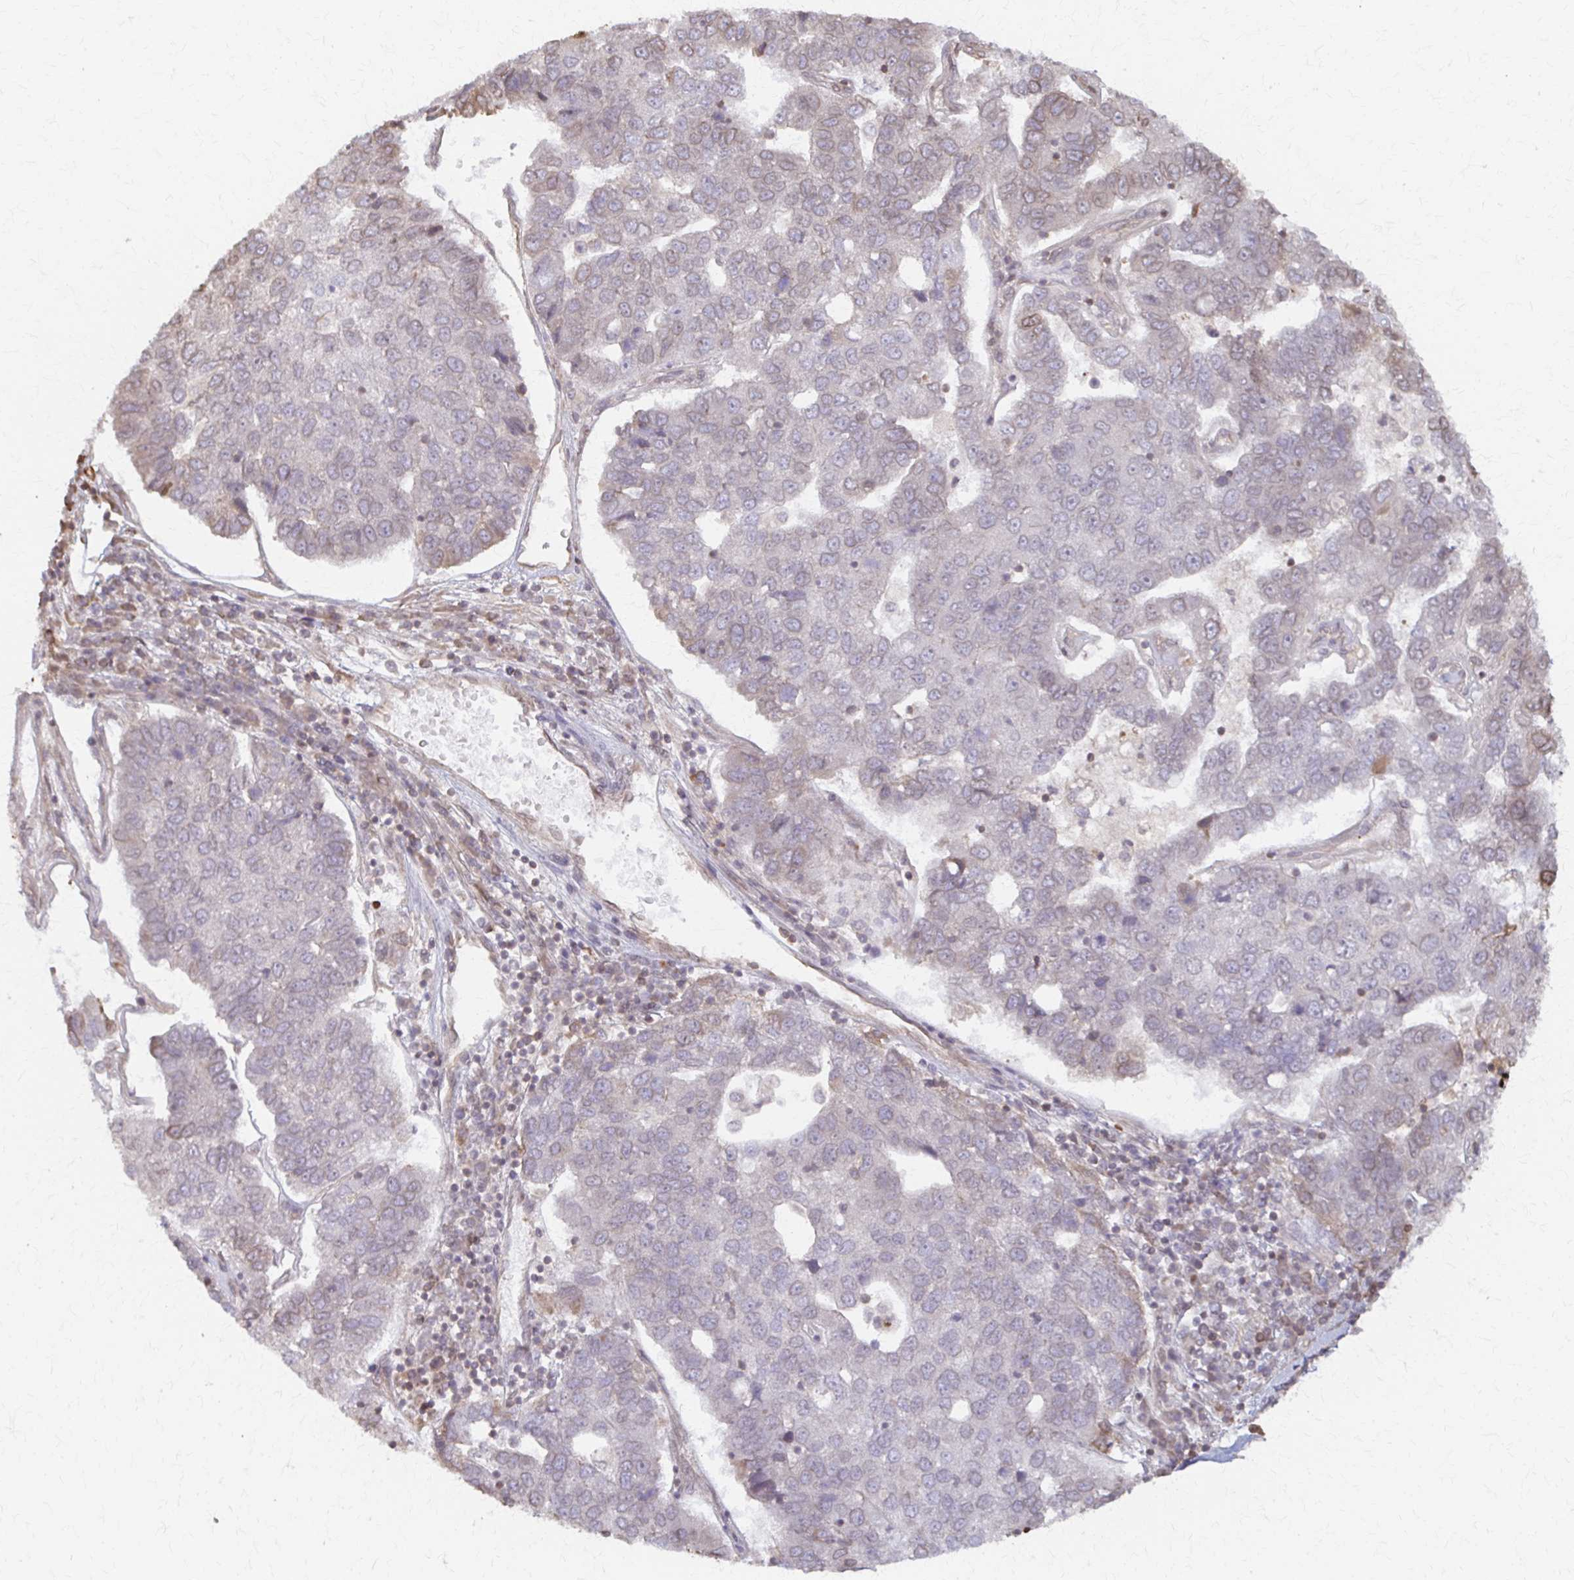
{"staining": {"intensity": "negative", "quantity": "none", "location": "none"}, "tissue": "pancreatic cancer", "cell_type": "Tumor cells", "image_type": "cancer", "snomed": [{"axis": "morphology", "description": "Adenocarcinoma, NOS"}, {"axis": "topography", "description": "Pancreas"}], "caption": "Tumor cells show no significant protein expression in pancreatic cancer (adenocarcinoma). Brightfield microscopy of IHC stained with DAB (brown) and hematoxylin (blue), captured at high magnification.", "gene": "ARHGAP35", "patient": {"sex": "female", "age": 61}}